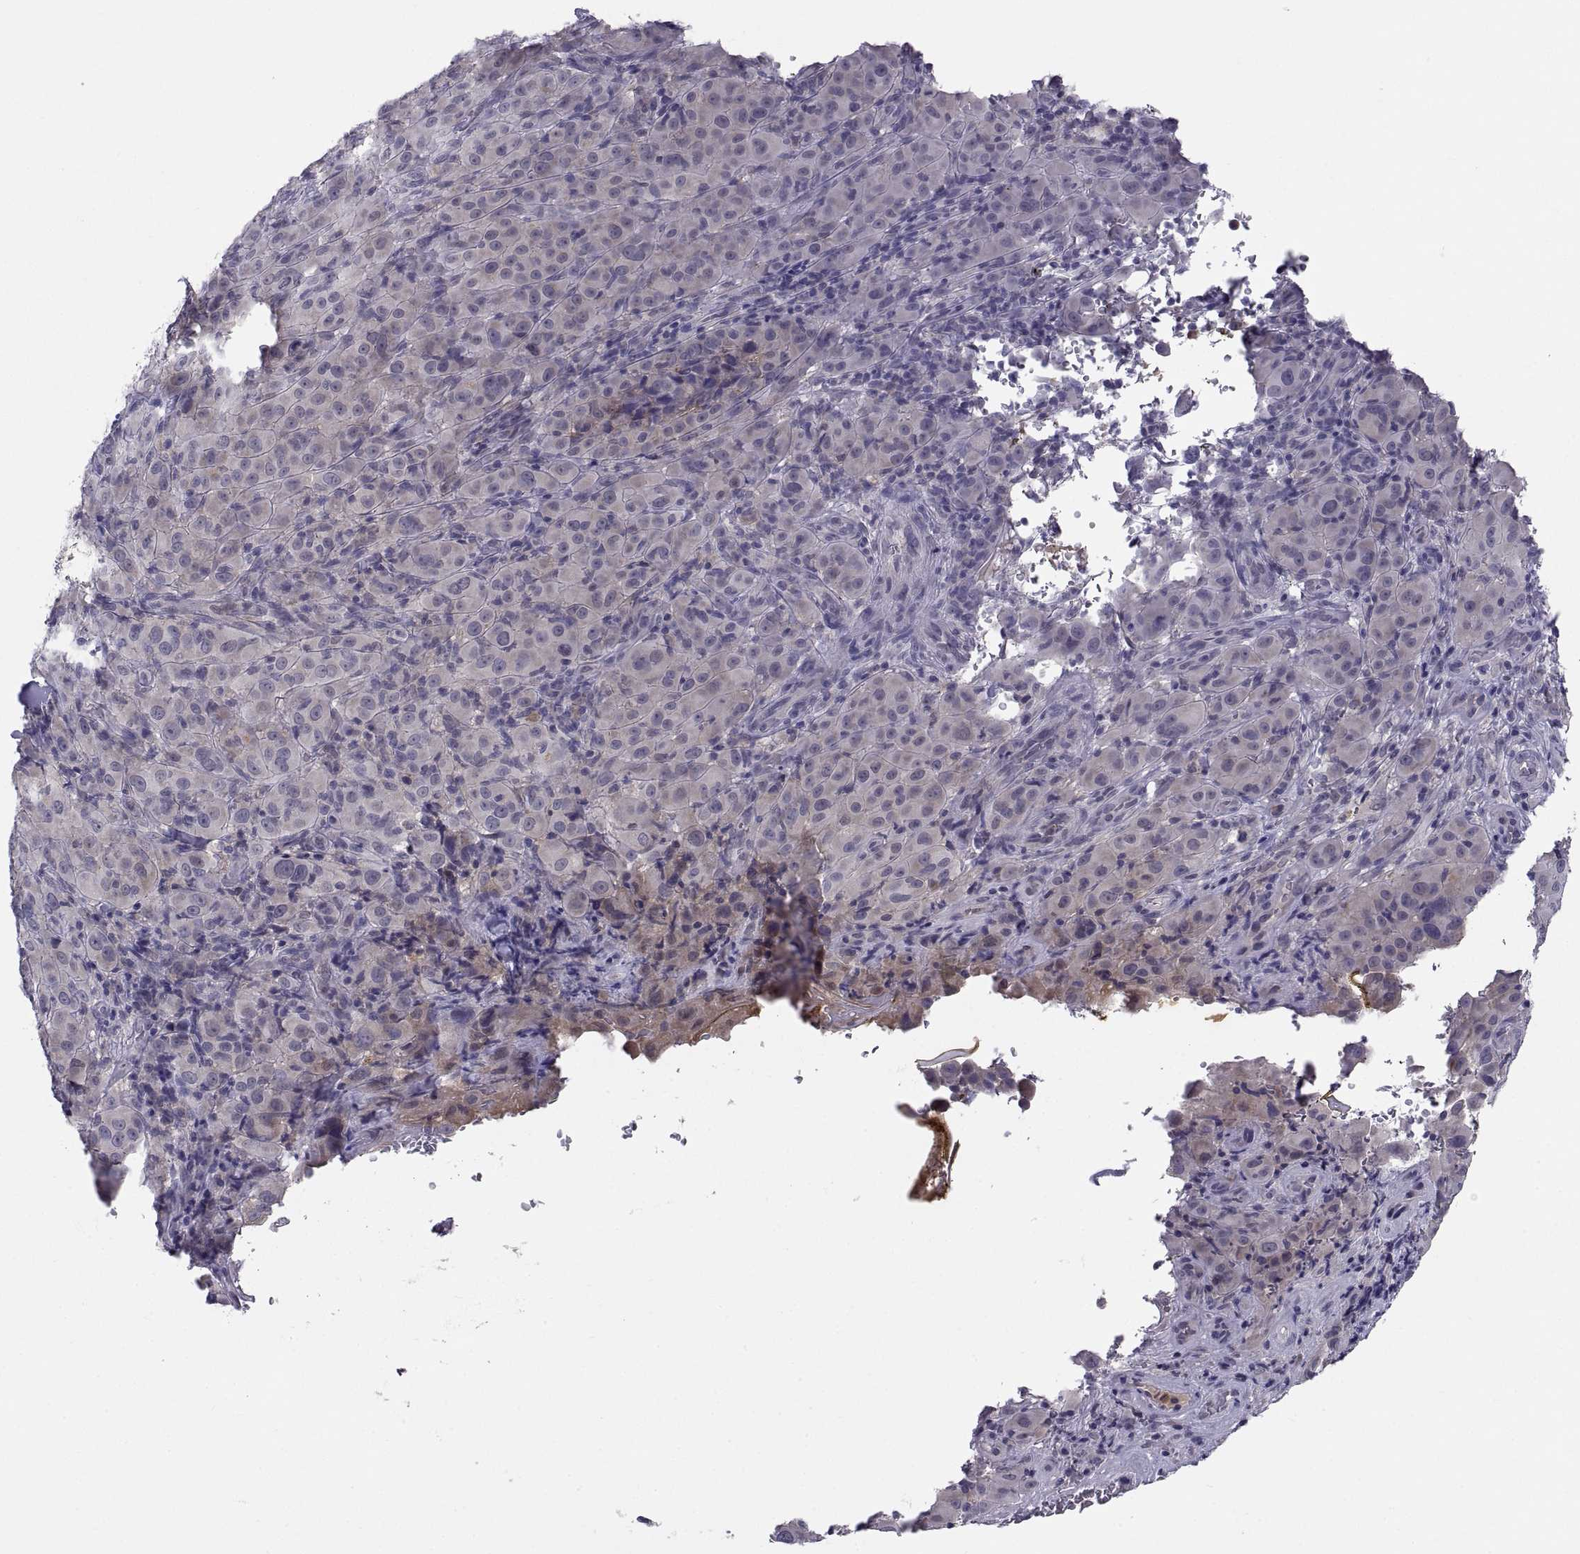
{"staining": {"intensity": "negative", "quantity": "none", "location": "none"}, "tissue": "melanoma", "cell_type": "Tumor cells", "image_type": "cancer", "snomed": [{"axis": "morphology", "description": "Malignant melanoma, NOS"}, {"axis": "topography", "description": "Skin"}], "caption": "High magnification brightfield microscopy of malignant melanoma stained with DAB (brown) and counterstained with hematoxylin (blue): tumor cells show no significant expression. The staining was performed using DAB (3,3'-diaminobenzidine) to visualize the protein expression in brown, while the nuclei were stained in blue with hematoxylin (Magnification: 20x).", "gene": "PKP1", "patient": {"sex": "female", "age": 87}}